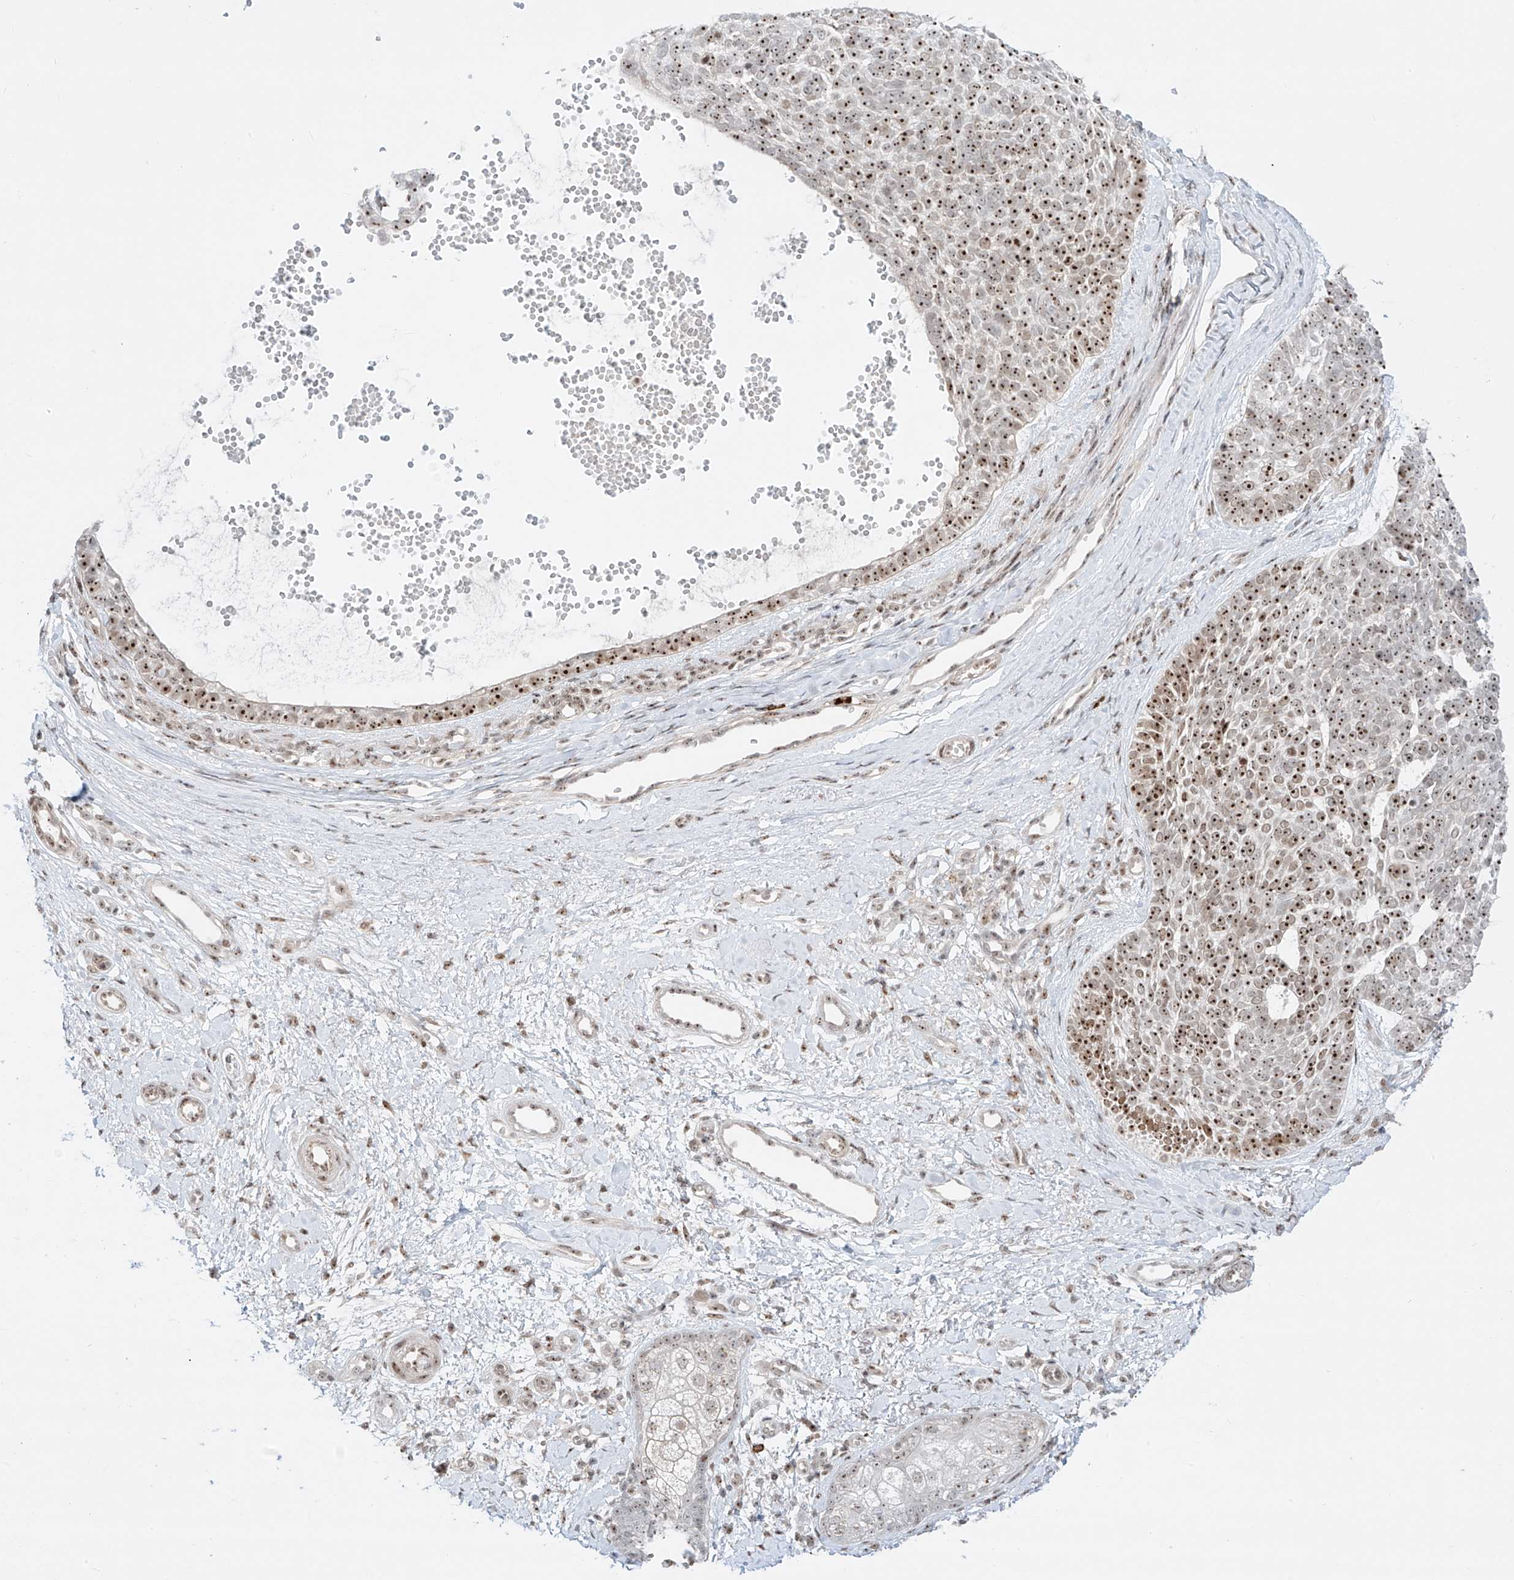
{"staining": {"intensity": "strong", "quantity": "25%-75%", "location": "nuclear"}, "tissue": "skin cancer", "cell_type": "Tumor cells", "image_type": "cancer", "snomed": [{"axis": "morphology", "description": "Basal cell carcinoma"}, {"axis": "topography", "description": "Skin"}], "caption": "The histopathology image reveals staining of skin basal cell carcinoma, revealing strong nuclear protein positivity (brown color) within tumor cells. Immunohistochemistry stains the protein of interest in brown and the nuclei are stained blue.", "gene": "ZNF512", "patient": {"sex": "female", "age": 81}}